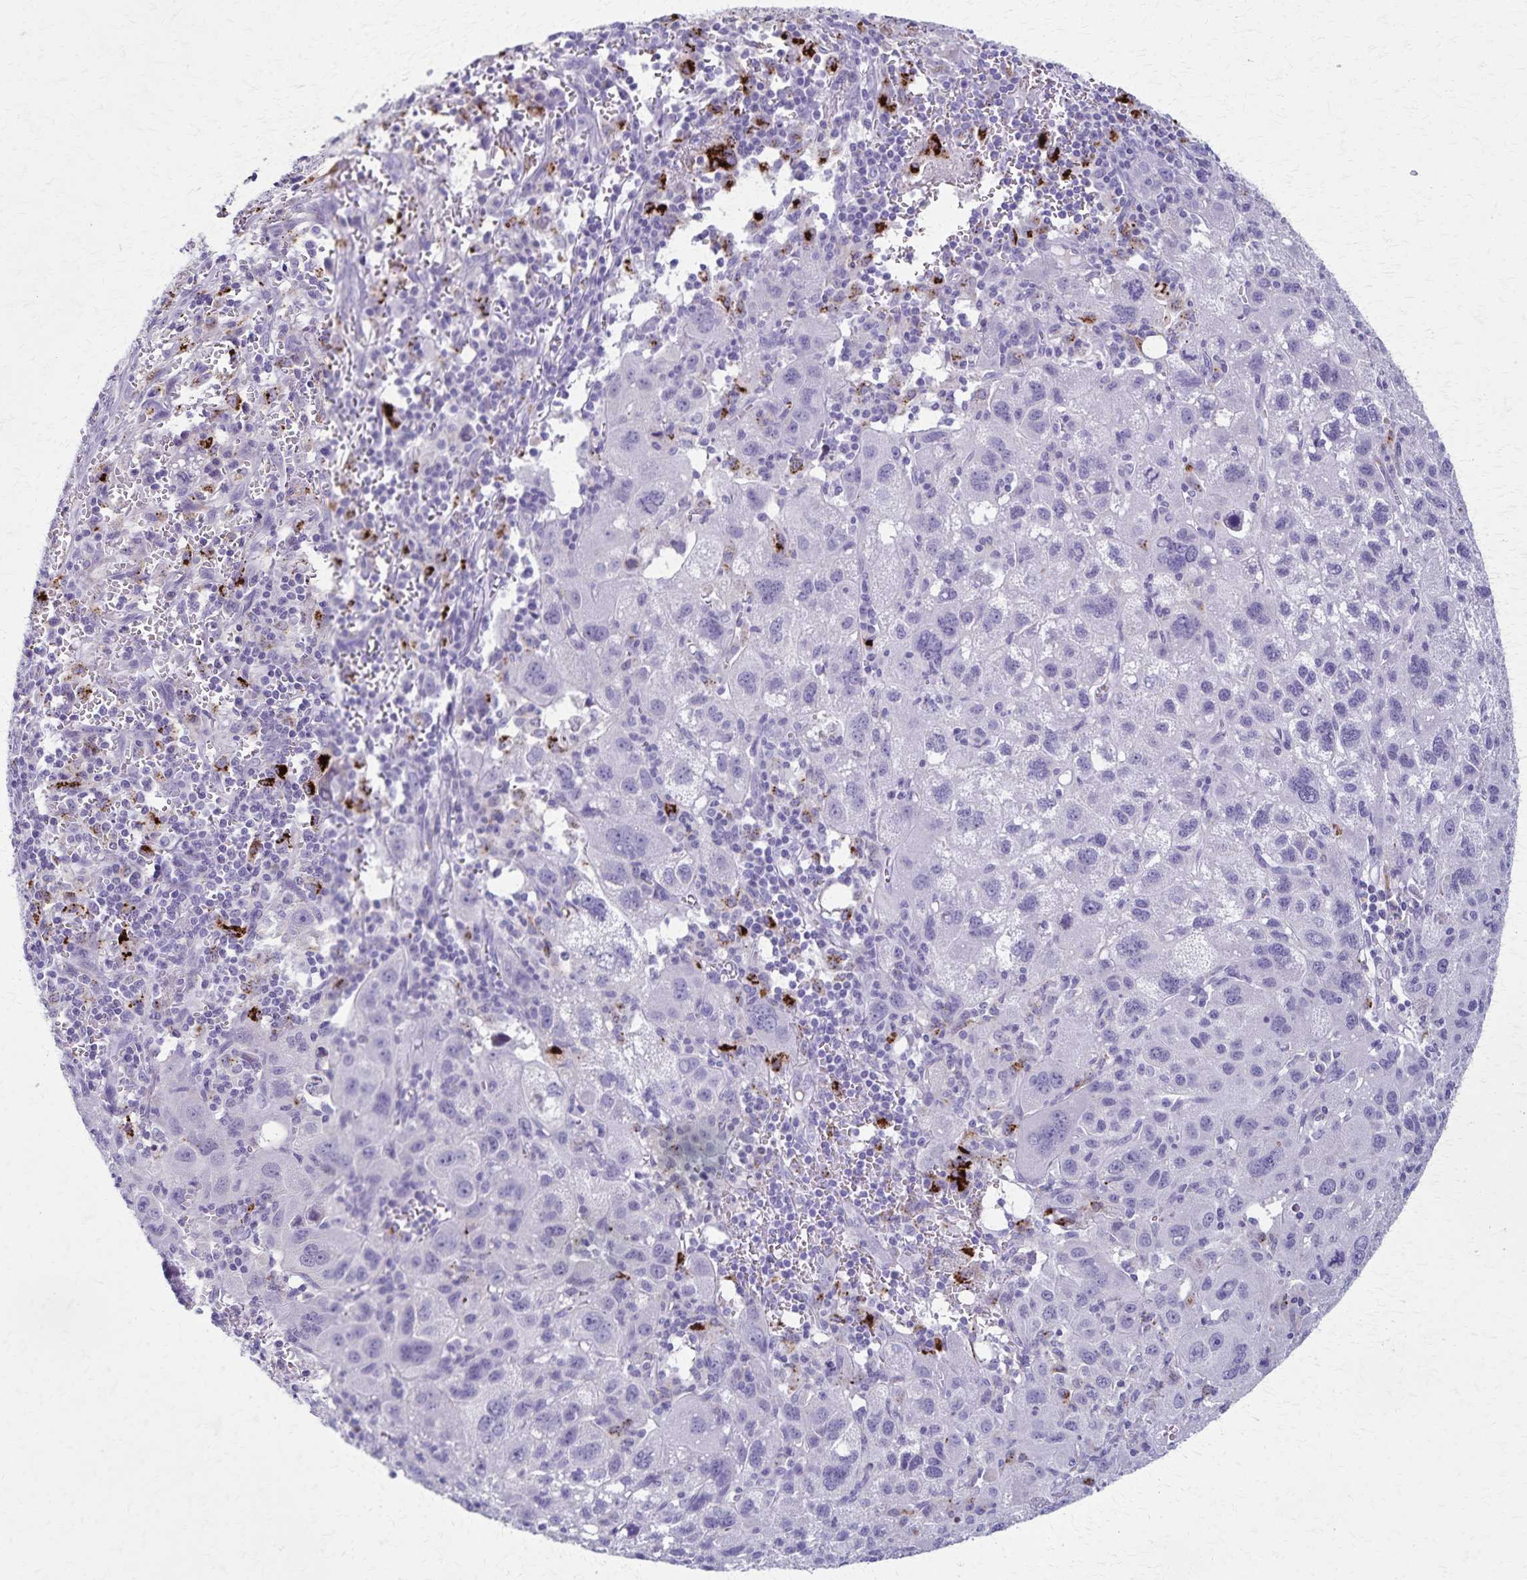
{"staining": {"intensity": "negative", "quantity": "none", "location": "none"}, "tissue": "liver cancer", "cell_type": "Tumor cells", "image_type": "cancer", "snomed": [{"axis": "morphology", "description": "Carcinoma, Hepatocellular, NOS"}, {"axis": "topography", "description": "Liver"}], "caption": "This is an immunohistochemistry (IHC) photomicrograph of human hepatocellular carcinoma (liver). There is no staining in tumor cells.", "gene": "TMEM60", "patient": {"sex": "female", "age": 77}}